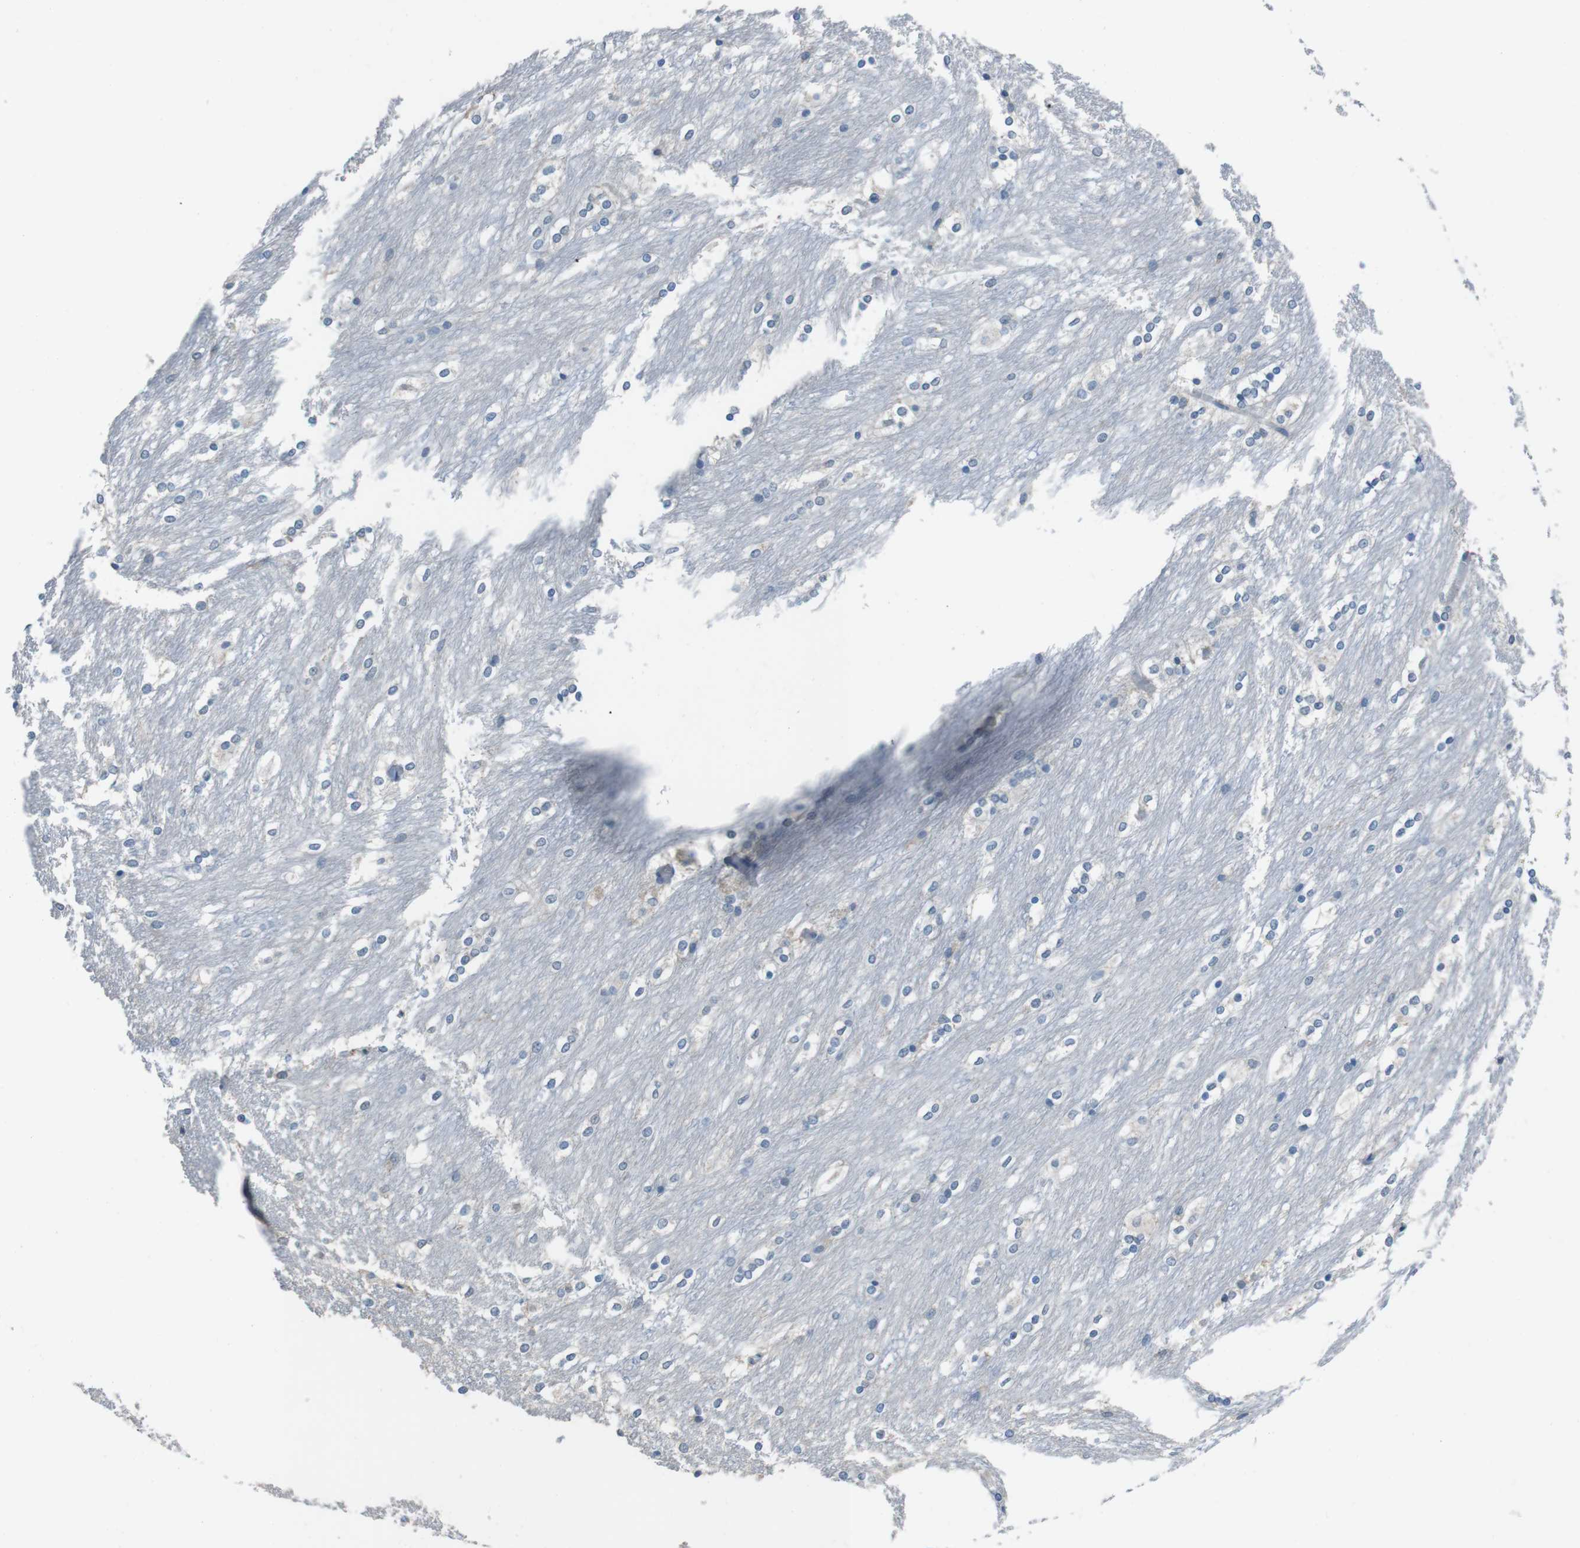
{"staining": {"intensity": "weak", "quantity": "<25%", "location": "cytoplasmic/membranous"}, "tissue": "caudate", "cell_type": "Glial cells", "image_type": "normal", "snomed": [{"axis": "morphology", "description": "Normal tissue, NOS"}, {"axis": "topography", "description": "Lateral ventricle wall"}], "caption": "A high-resolution photomicrograph shows immunohistochemistry staining of normal caudate, which reveals no significant staining in glial cells.", "gene": "CYP2C19", "patient": {"sex": "female", "age": 19}}